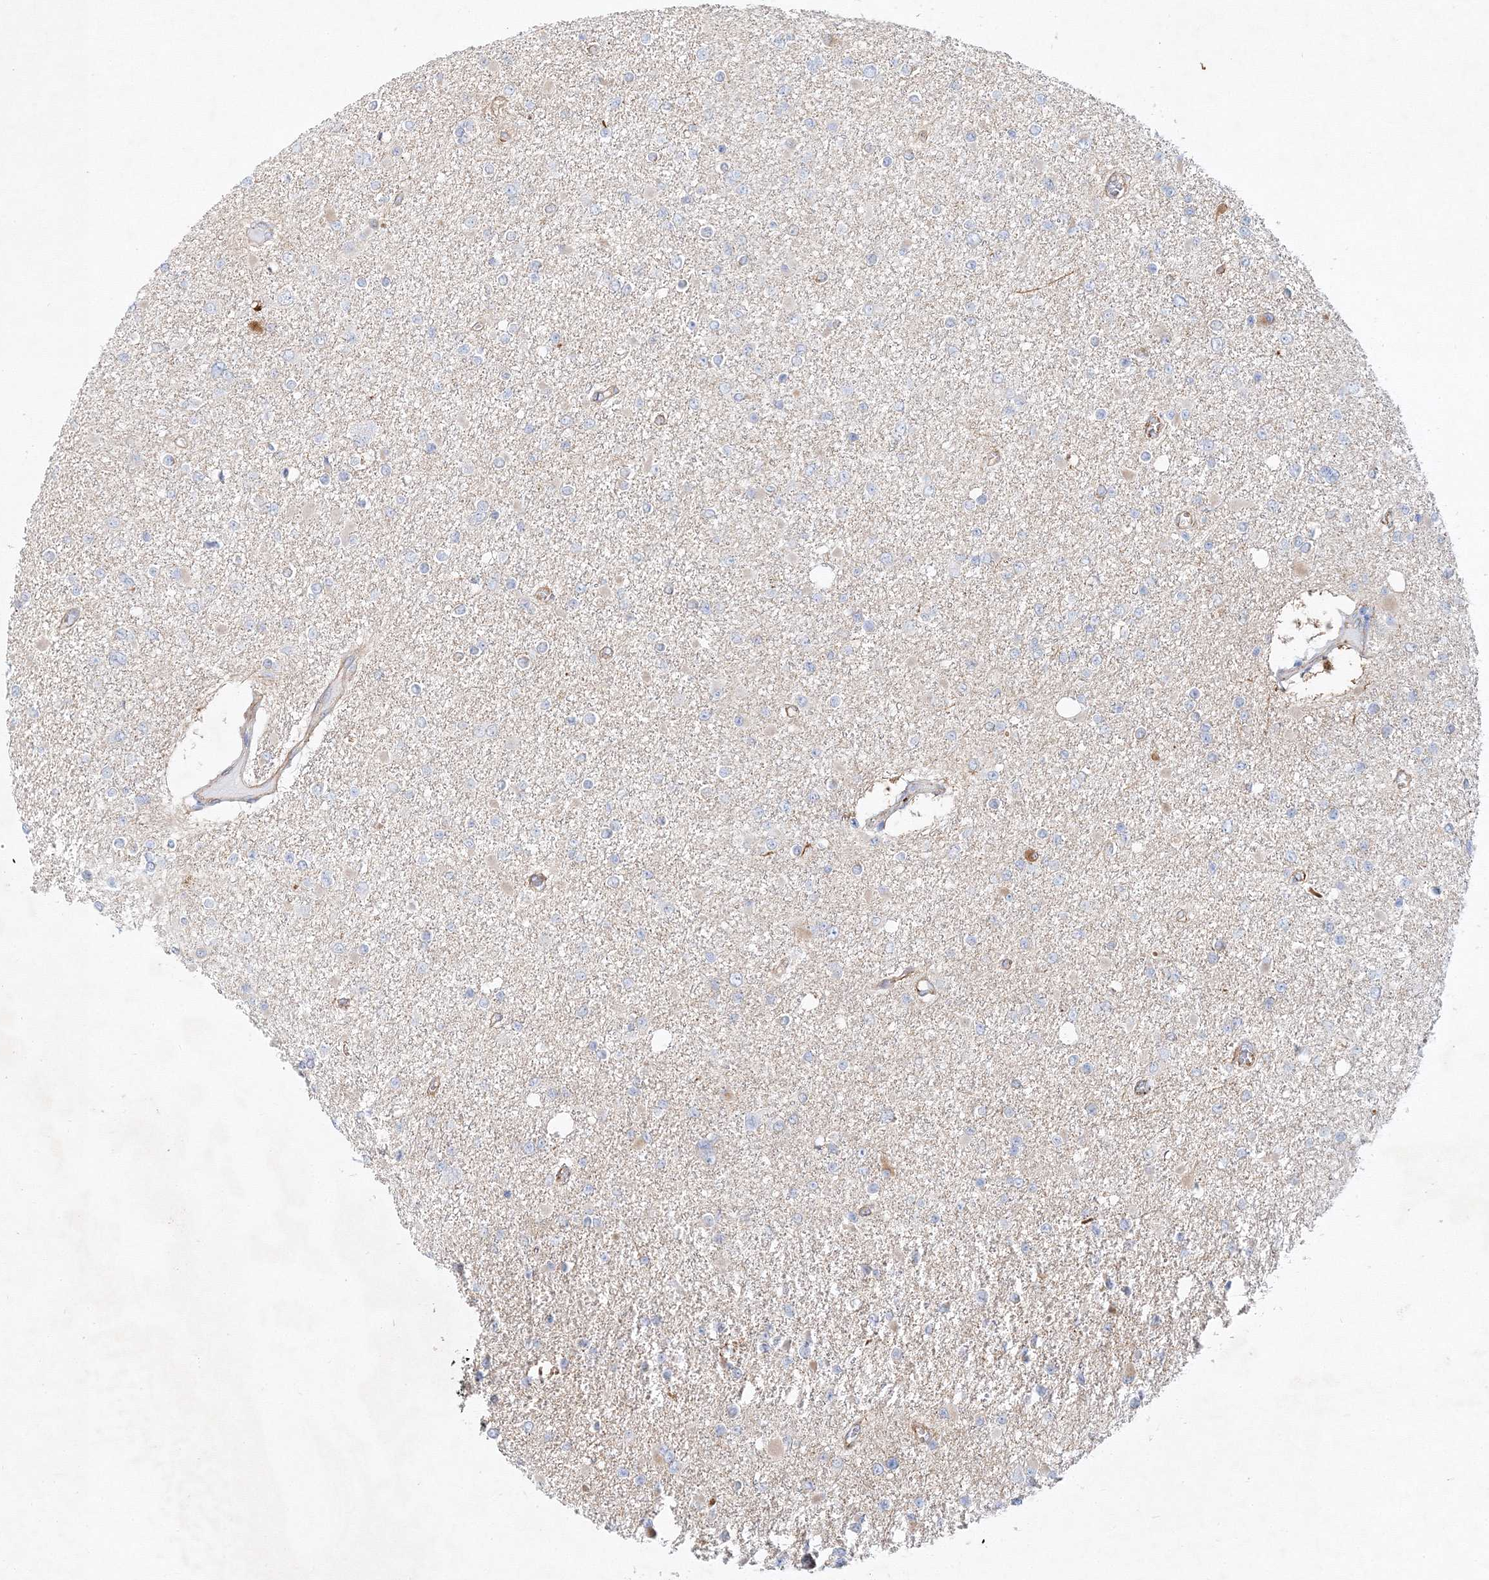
{"staining": {"intensity": "weak", "quantity": "<25%", "location": "cytoplasmic/membranous"}, "tissue": "glioma", "cell_type": "Tumor cells", "image_type": "cancer", "snomed": [{"axis": "morphology", "description": "Glioma, malignant, Low grade"}, {"axis": "topography", "description": "Brain"}], "caption": "This is an immunohistochemistry (IHC) micrograph of human malignant glioma (low-grade). There is no positivity in tumor cells.", "gene": "ZFYVE16", "patient": {"sex": "female", "age": 22}}